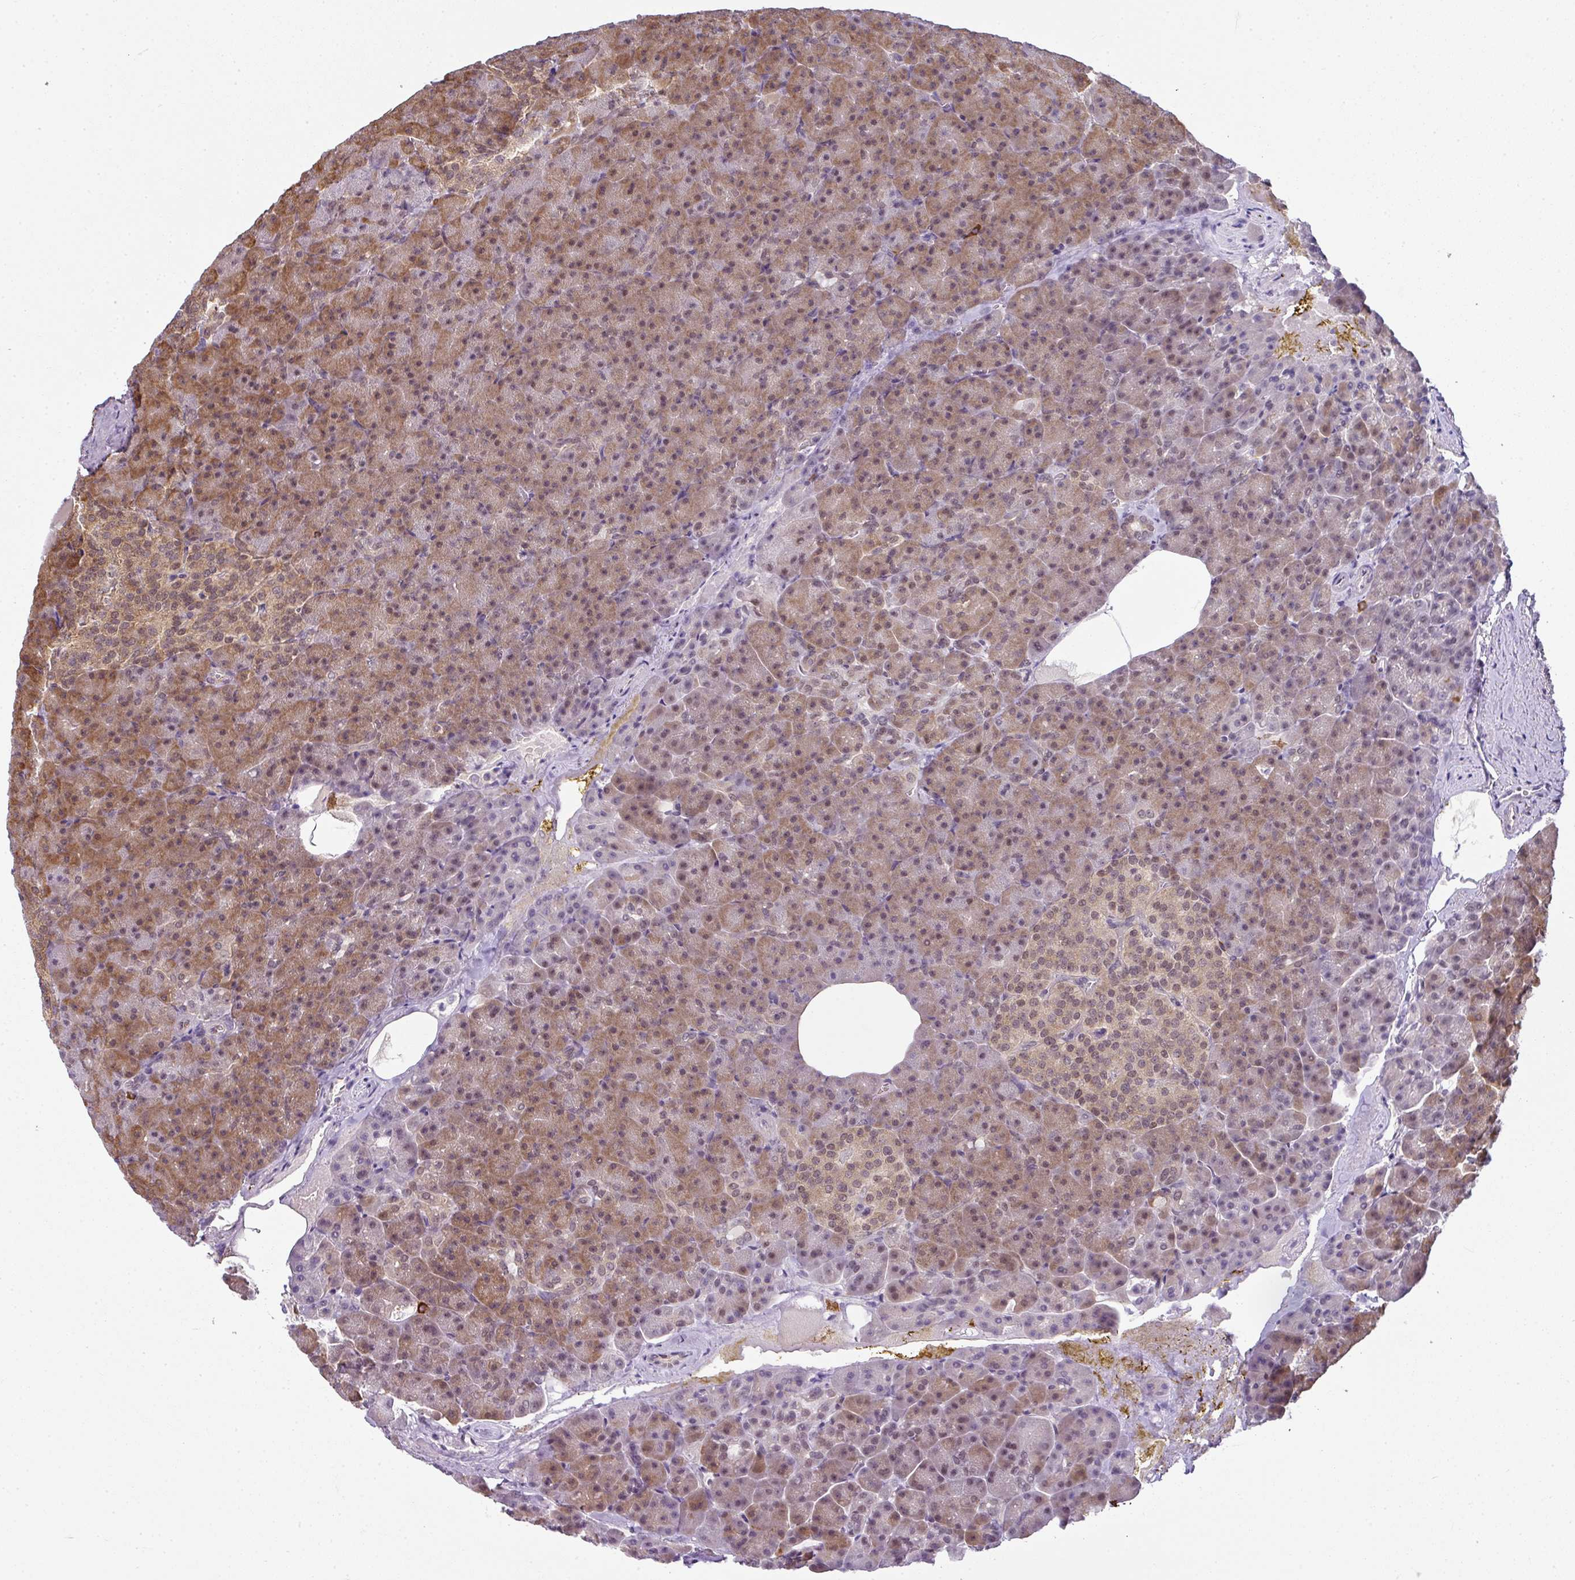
{"staining": {"intensity": "moderate", "quantity": "25%-75%", "location": "cytoplasmic/membranous,nuclear"}, "tissue": "pancreas", "cell_type": "Exocrine glandular cells", "image_type": "normal", "snomed": [{"axis": "morphology", "description": "Normal tissue, NOS"}, {"axis": "topography", "description": "Pancreas"}], "caption": "An image showing moderate cytoplasmic/membranous,nuclear expression in about 25%-75% of exocrine glandular cells in normal pancreas, as visualized by brown immunohistochemical staining.", "gene": "RBM14", "patient": {"sex": "female", "age": 74}}